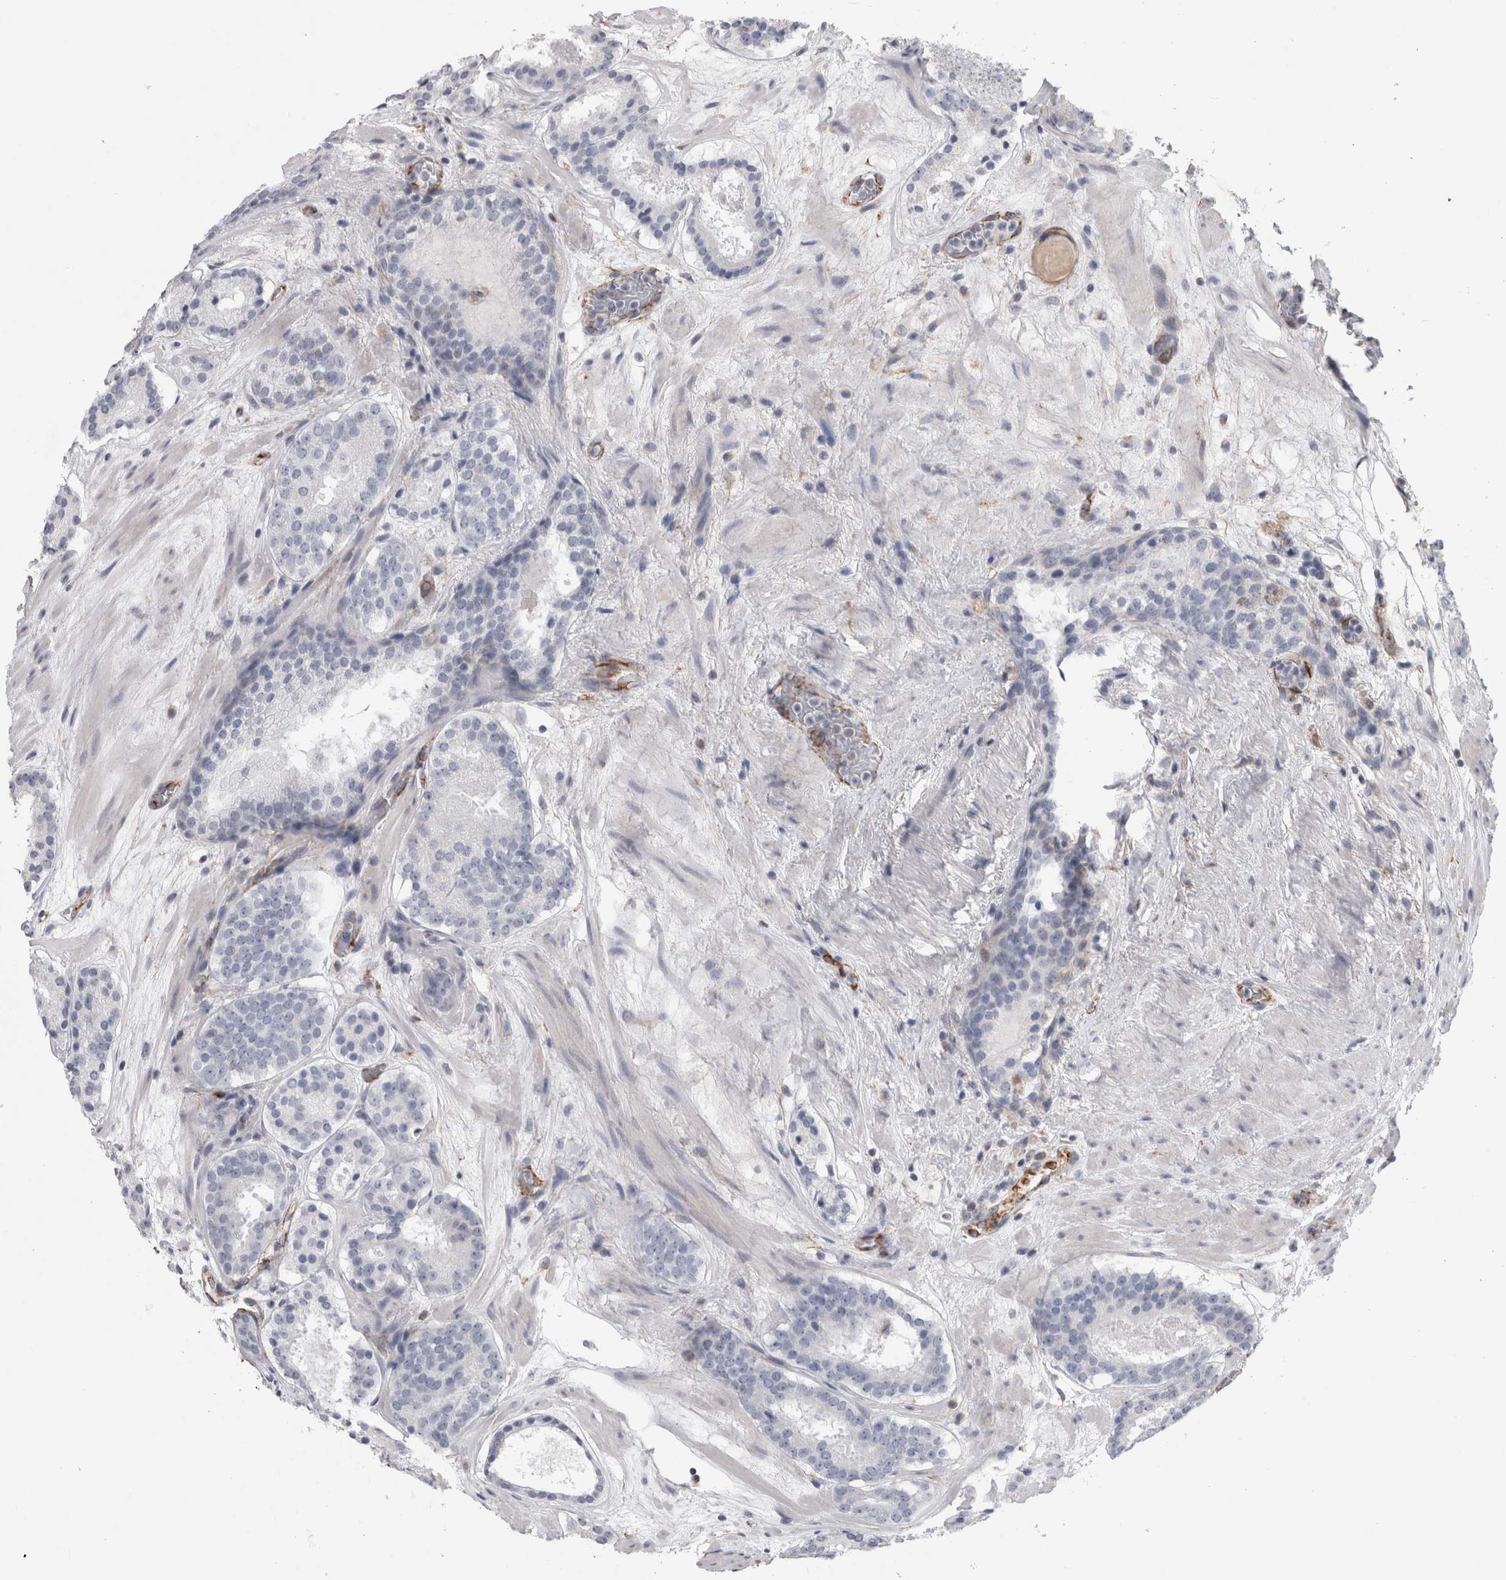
{"staining": {"intensity": "negative", "quantity": "none", "location": "none"}, "tissue": "prostate cancer", "cell_type": "Tumor cells", "image_type": "cancer", "snomed": [{"axis": "morphology", "description": "Adenocarcinoma, Low grade"}, {"axis": "topography", "description": "Prostate"}], "caption": "Immunohistochemical staining of prostate low-grade adenocarcinoma demonstrates no significant positivity in tumor cells.", "gene": "ACOT7", "patient": {"sex": "male", "age": 69}}